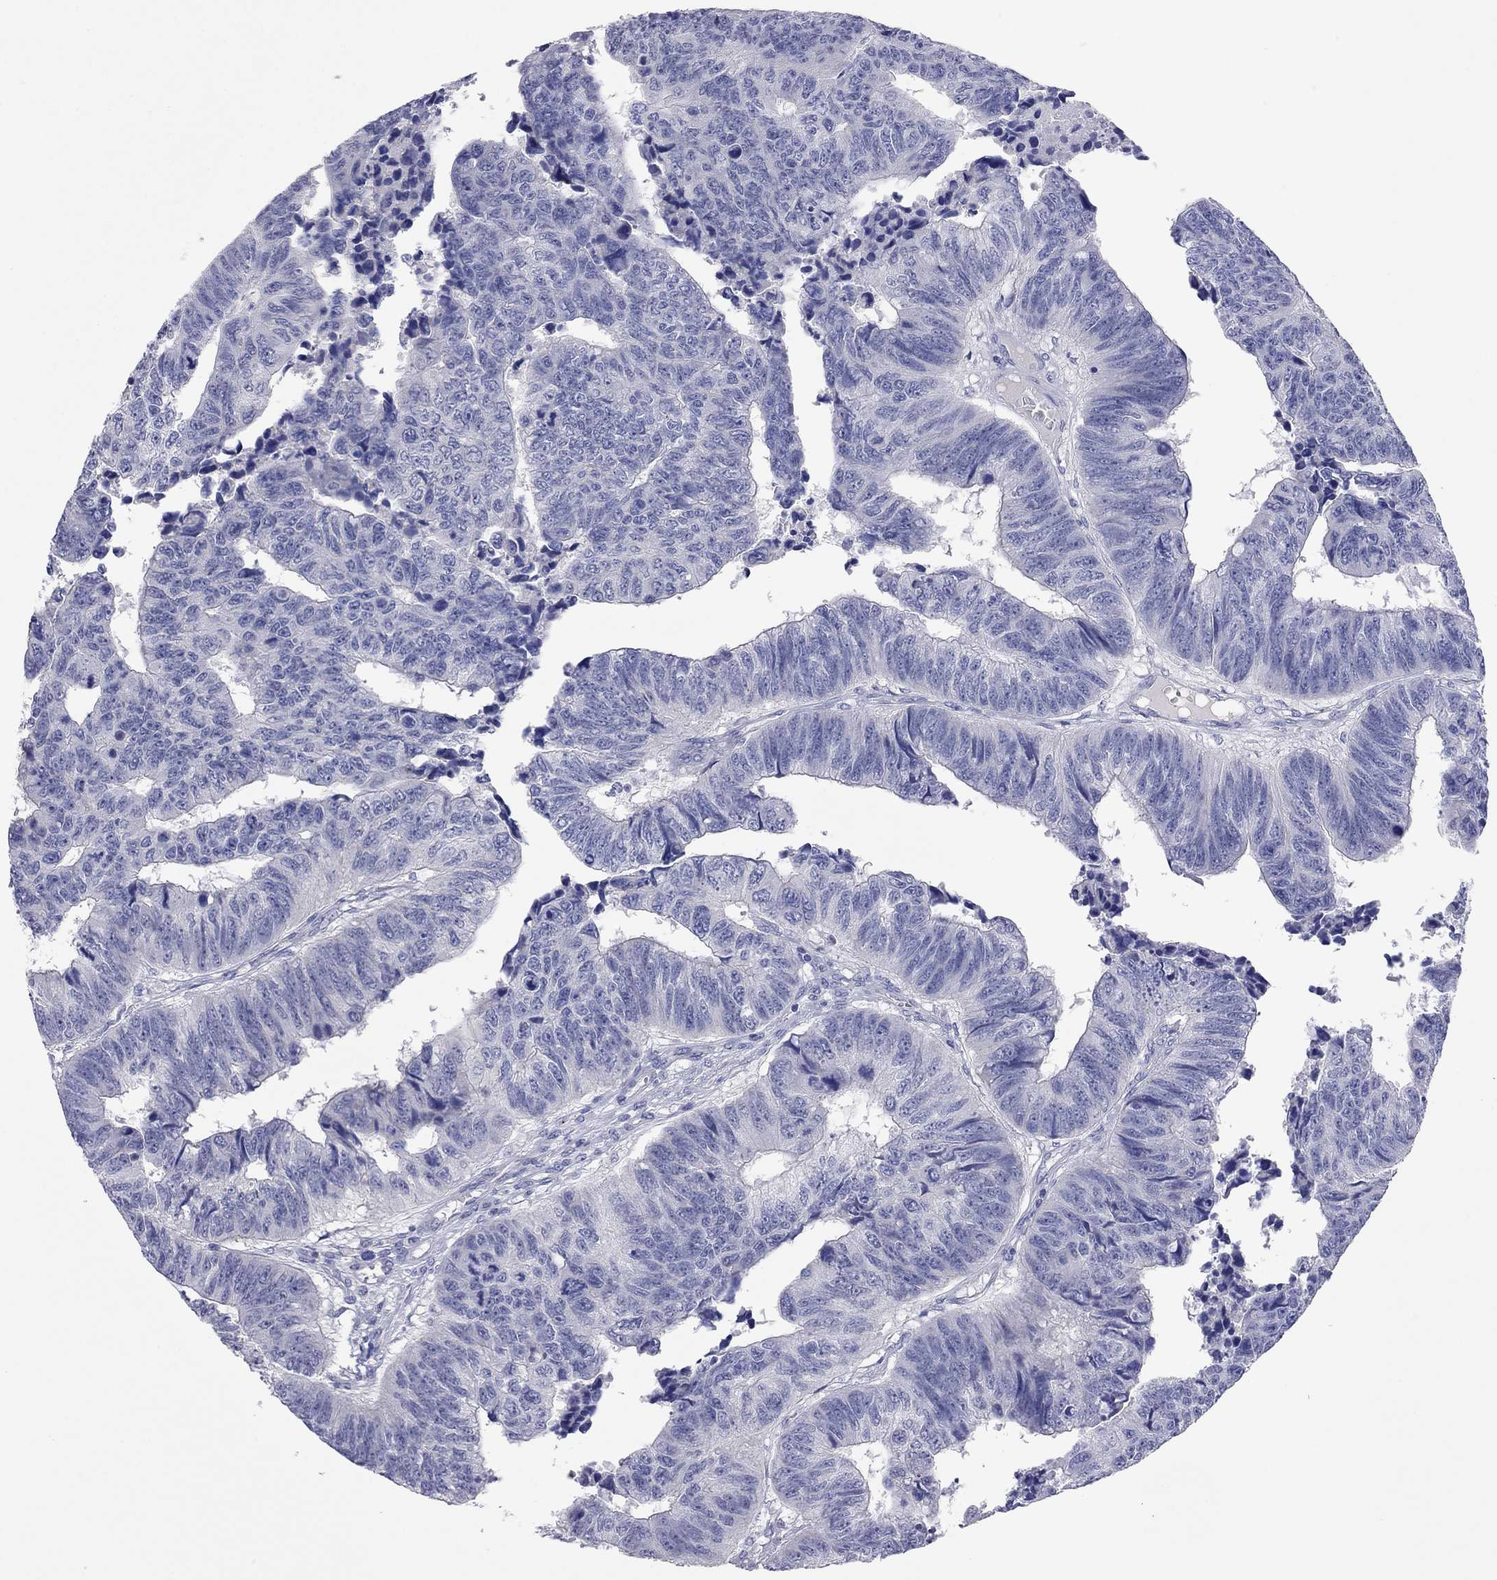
{"staining": {"intensity": "negative", "quantity": "none", "location": "none"}, "tissue": "colorectal cancer", "cell_type": "Tumor cells", "image_type": "cancer", "snomed": [{"axis": "morphology", "description": "Adenocarcinoma, NOS"}, {"axis": "topography", "description": "Rectum"}], "caption": "The micrograph demonstrates no significant staining in tumor cells of adenocarcinoma (colorectal).", "gene": "KCNB1", "patient": {"sex": "female", "age": 85}}